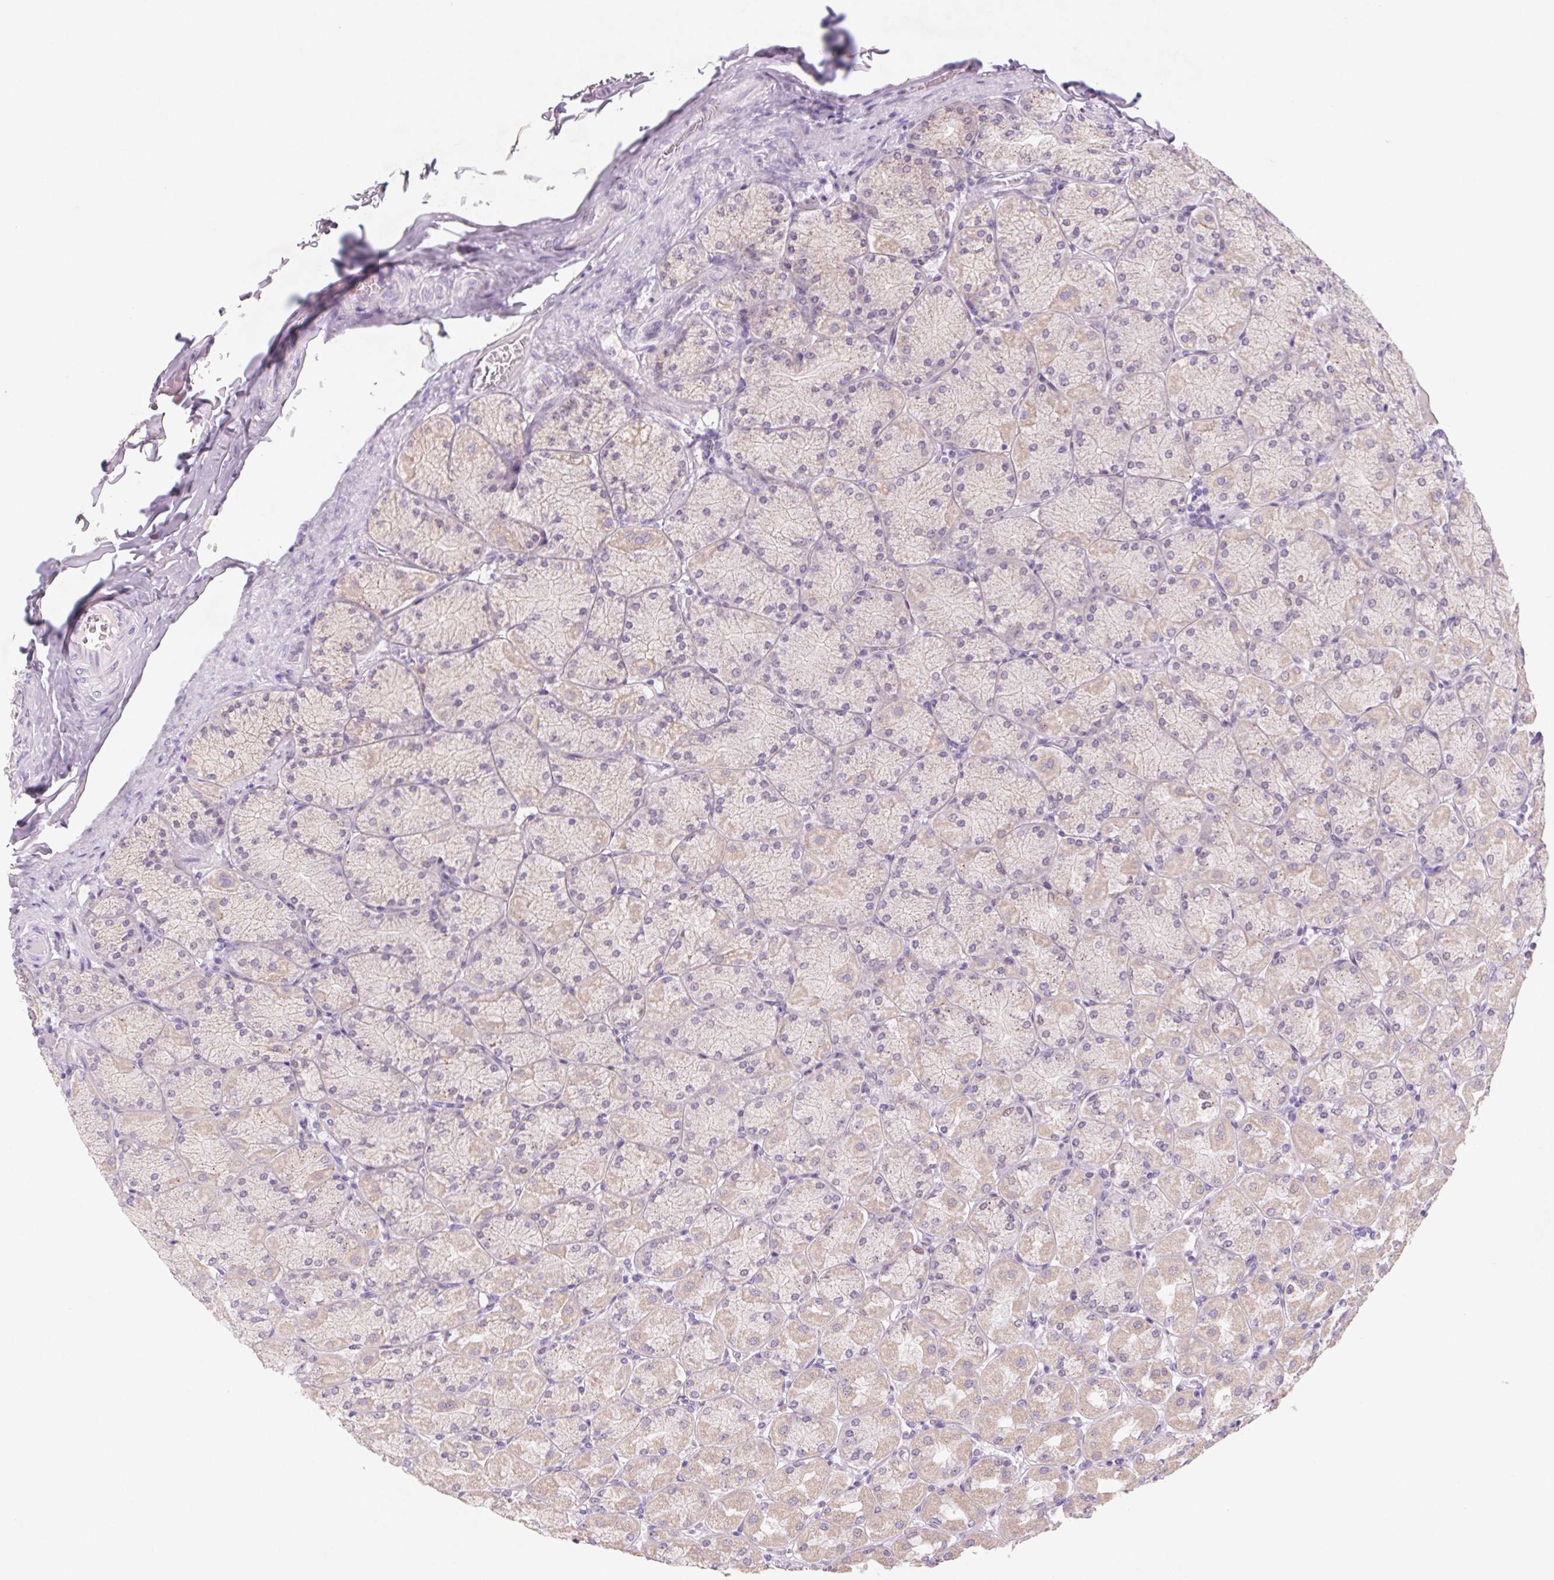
{"staining": {"intensity": "moderate", "quantity": "<25%", "location": "nuclear"}, "tissue": "stomach", "cell_type": "Glandular cells", "image_type": "normal", "snomed": [{"axis": "morphology", "description": "Normal tissue, NOS"}, {"axis": "topography", "description": "Stomach, upper"}], "caption": "This histopathology image demonstrates unremarkable stomach stained with immunohistochemistry to label a protein in brown. The nuclear of glandular cells show moderate positivity for the protein. Nuclei are counter-stained blue.", "gene": "DPPA5", "patient": {"sex": "female", "age": 56}}